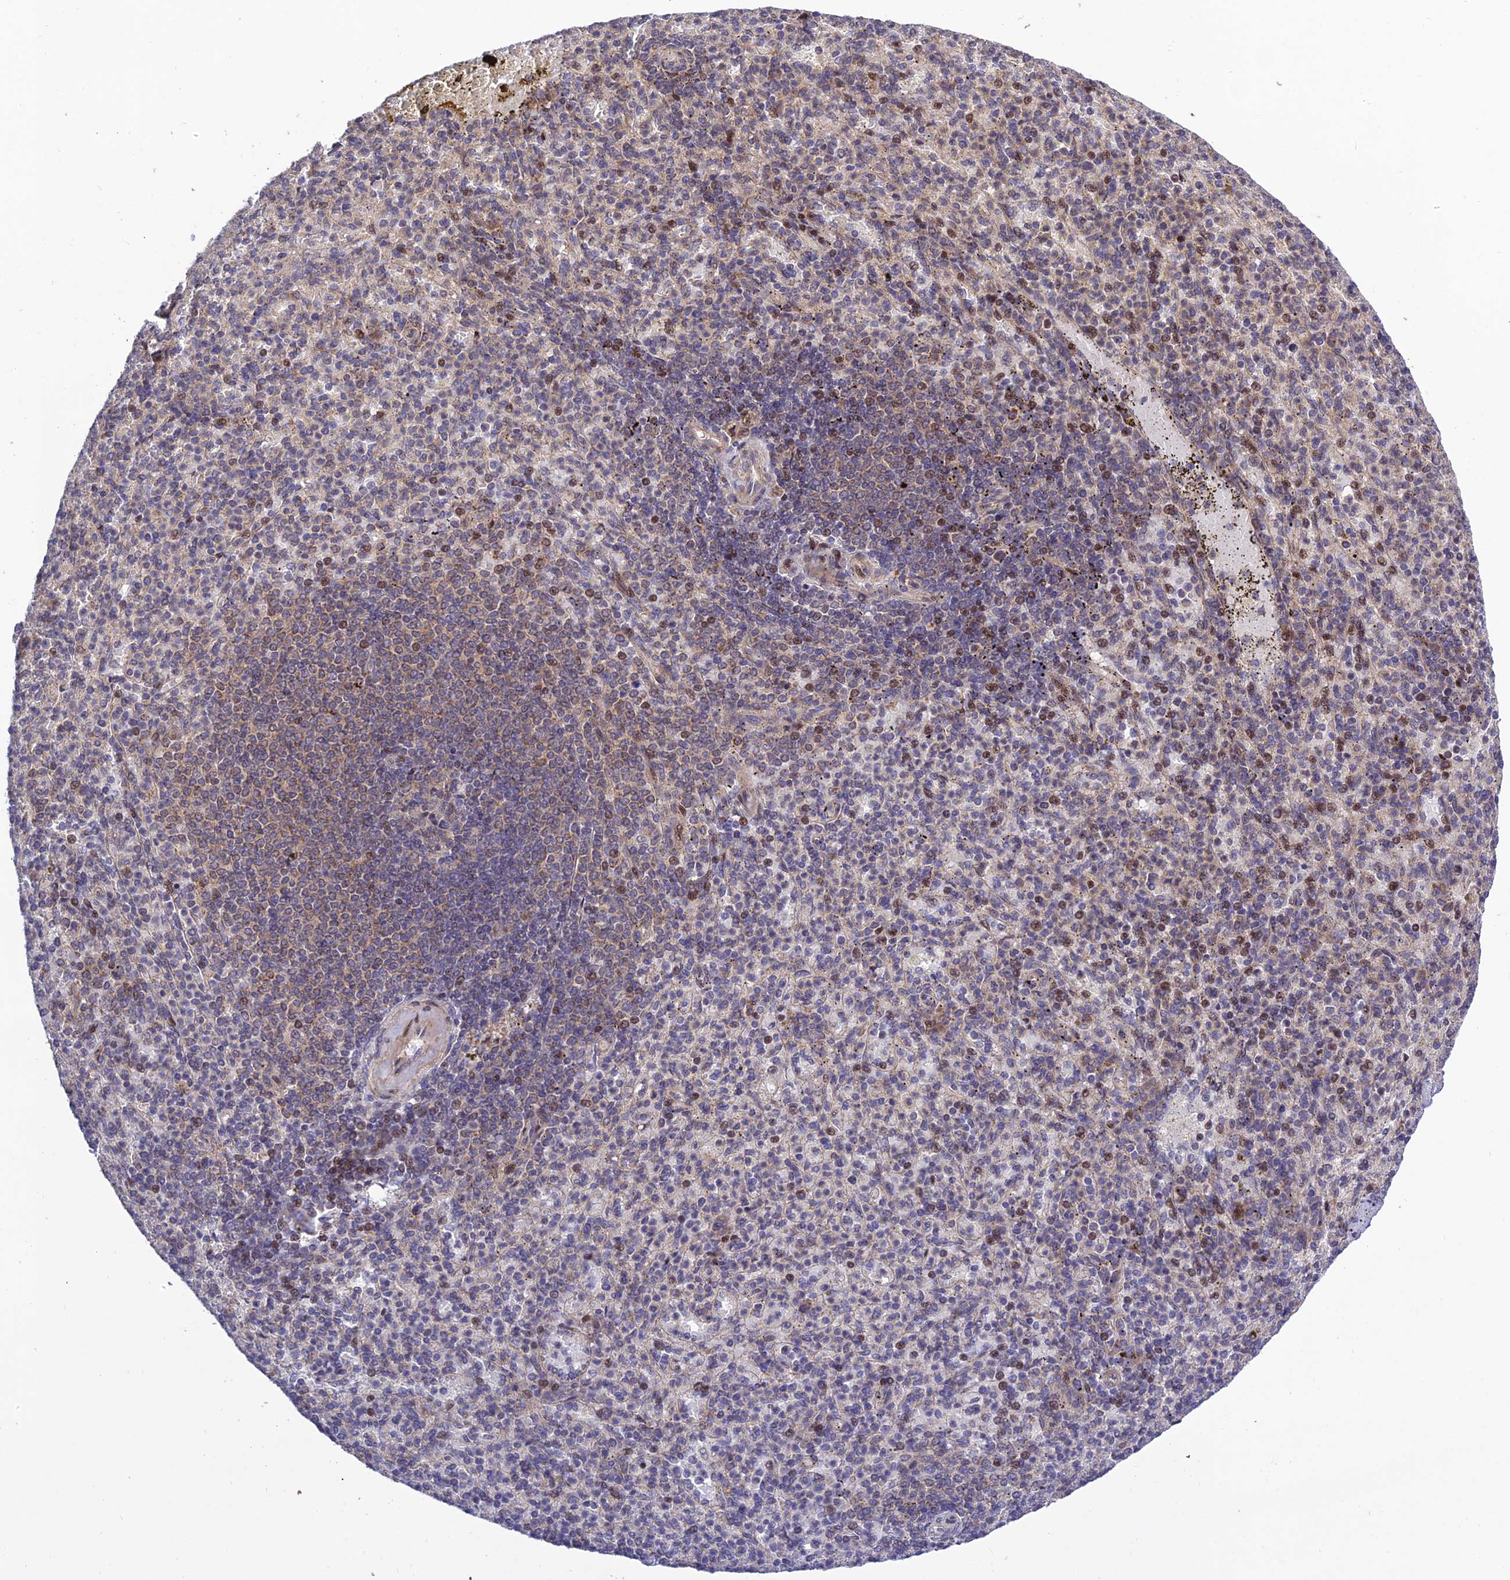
{"staining": {"intensity": "weak", "quantity": "<25%", "location": "nuclear"}, "tissue": "spleen", "cell_type": "Cells in red pulp", "image_type": "normal", "snomed": [{"axis": "morphology", "description": "Normal tissue, NOS"}, {"axis": "topography", "description": "Spleen"}], "caption": "The immunohistochemistry (IHC) image has no significant staining in cells in red pulp of spleen.", "gene": "PLEKHG2", "patient": {"sex": "female", "age": 74}}